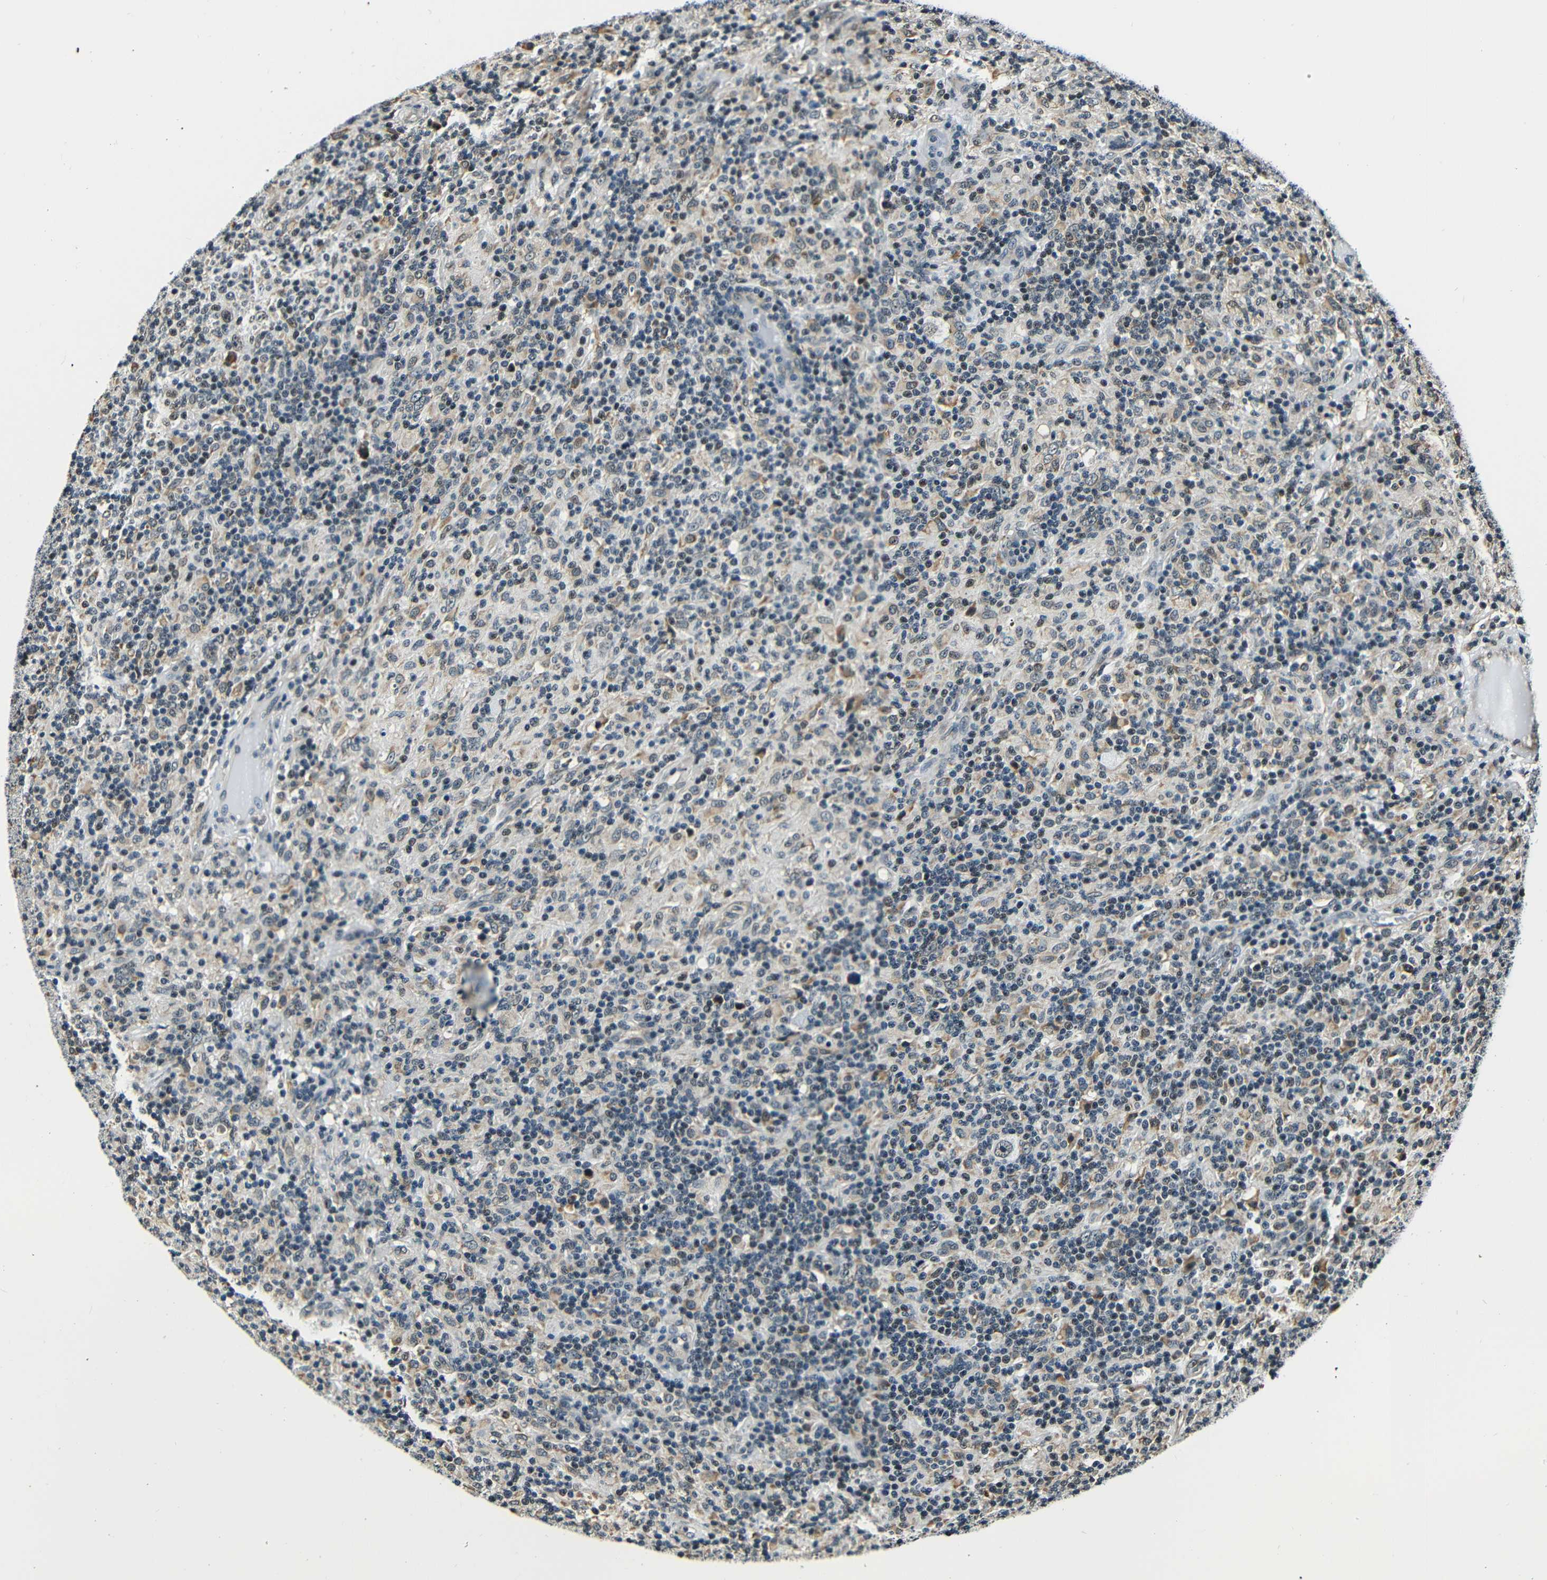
{"staining": {"intensity": "weak", "quantity": "25%-75%", "location": "nuclear"}, "tissue": "lymphoma", "cell_type": "Tumor cells", "image_type": "cancer", "snomed": [{"axis": "morphology", "description": "Hodgkin's disease, NOS"}, {"axis": "topography", "description": "Lymph node"}], "caption": "Human lymphoma stained with a brown dye reveals weak nuclear positive expression in approximately 25%-75% of tumor cells.", "gene": "NCBP3", "patient": {"sex": "male", "age": 70}}